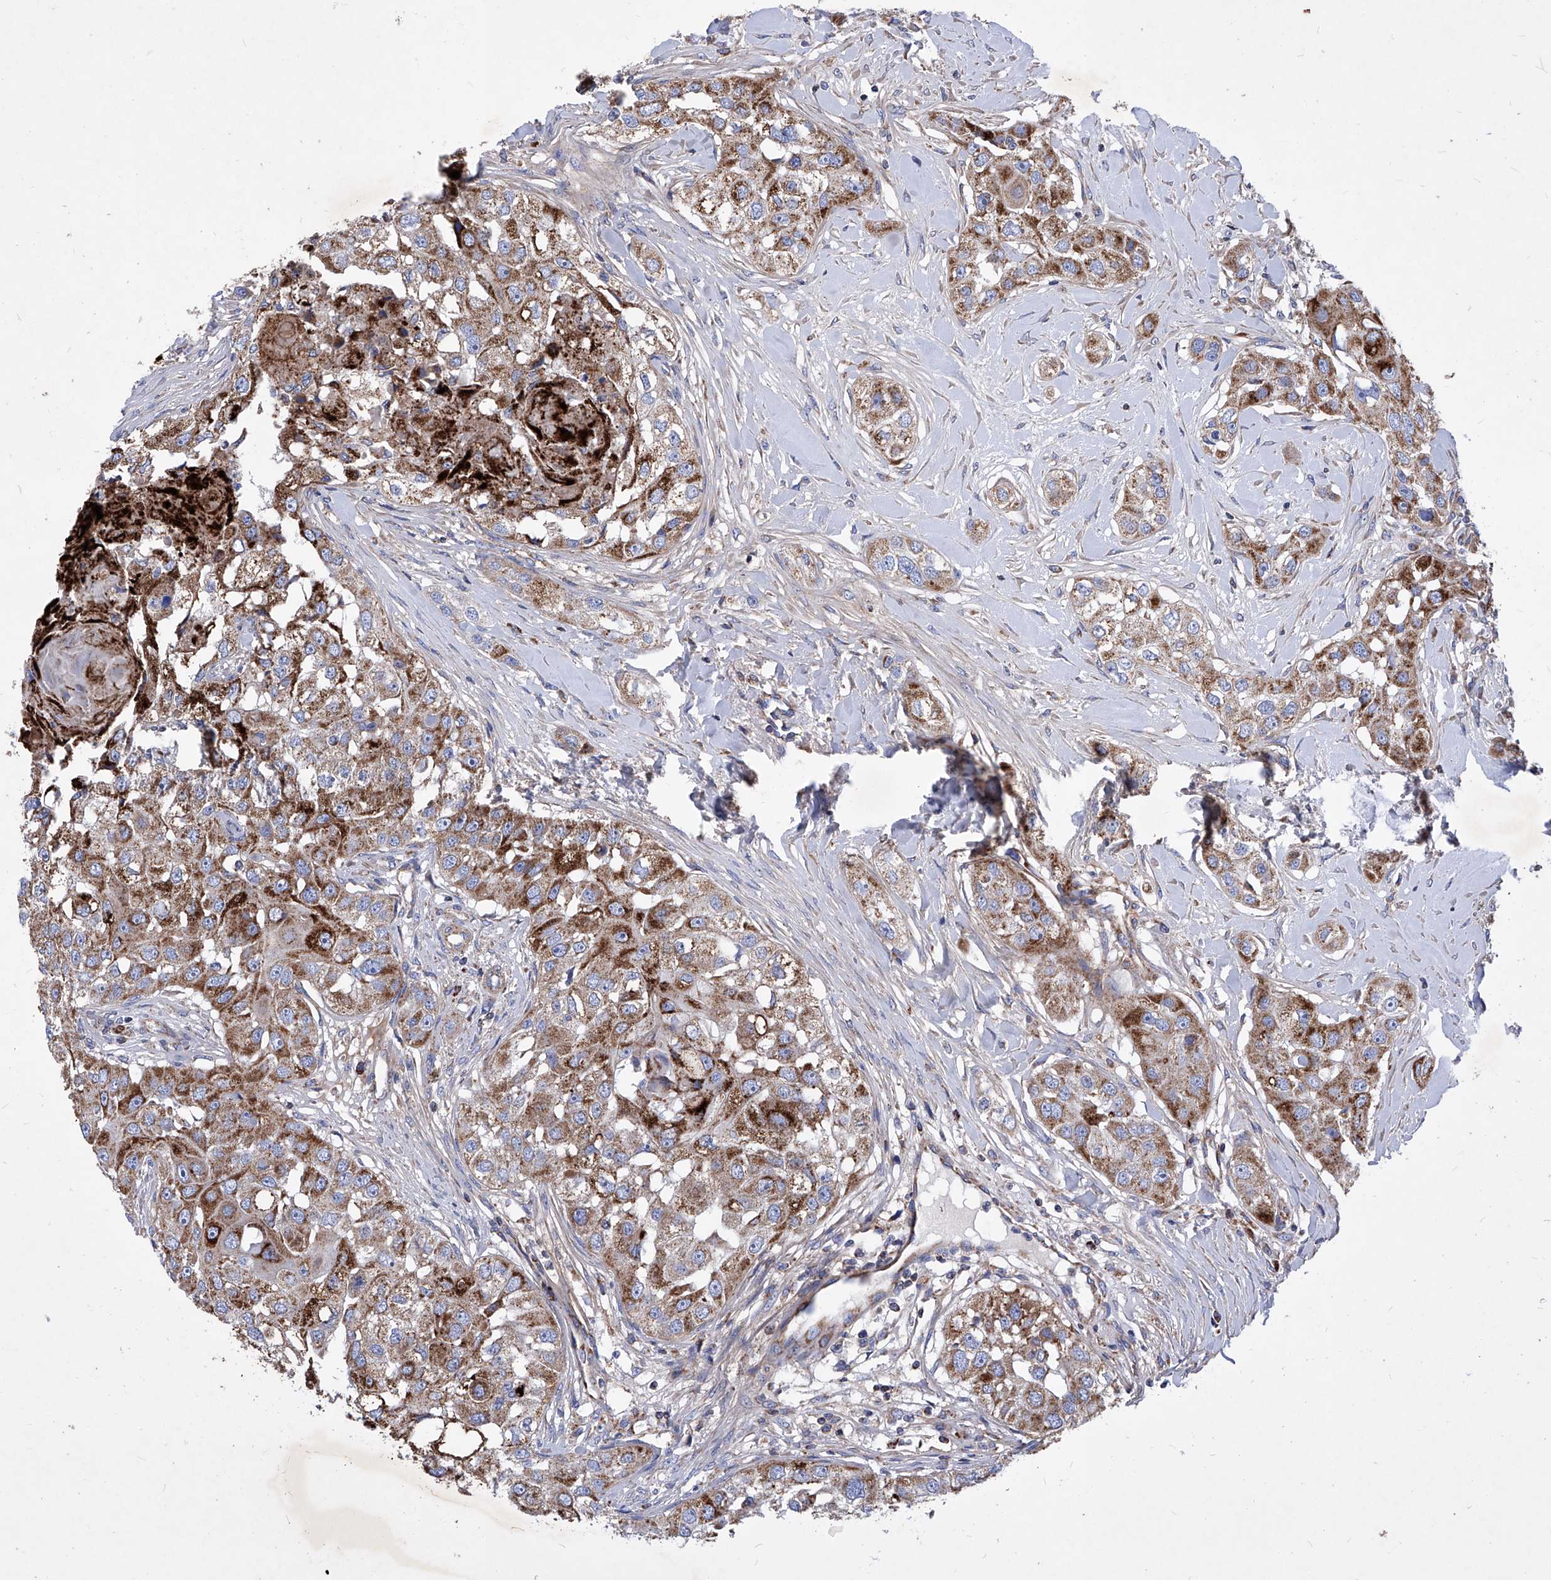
{"staining": {"intensity": "moderate", "quantity": ">75%", "location": "cytoplasmic/membranous"}, "tissue": "head and neck cancer", "cell_type": "Tumor cells", "image_type": "cancer", "snomed": [{"axis": "morphology", "description": "Normal tissue, NOS"}, {"axis": "morphology", "description": "Squamous cell carcinoma, NOS"}, {"axis": "topography", "description": "Skeletal muscle"}, {"axis": "topography", "description": "Head-Neck"}], "caption": "DAB immunohistochemical staining of human head and neck cancer shows moderate cytoplasmic/membranous protein positivity in about >75% of tumor cells.", "gene": "HRNR", "patient": {"sex": "male", "age": 51}}